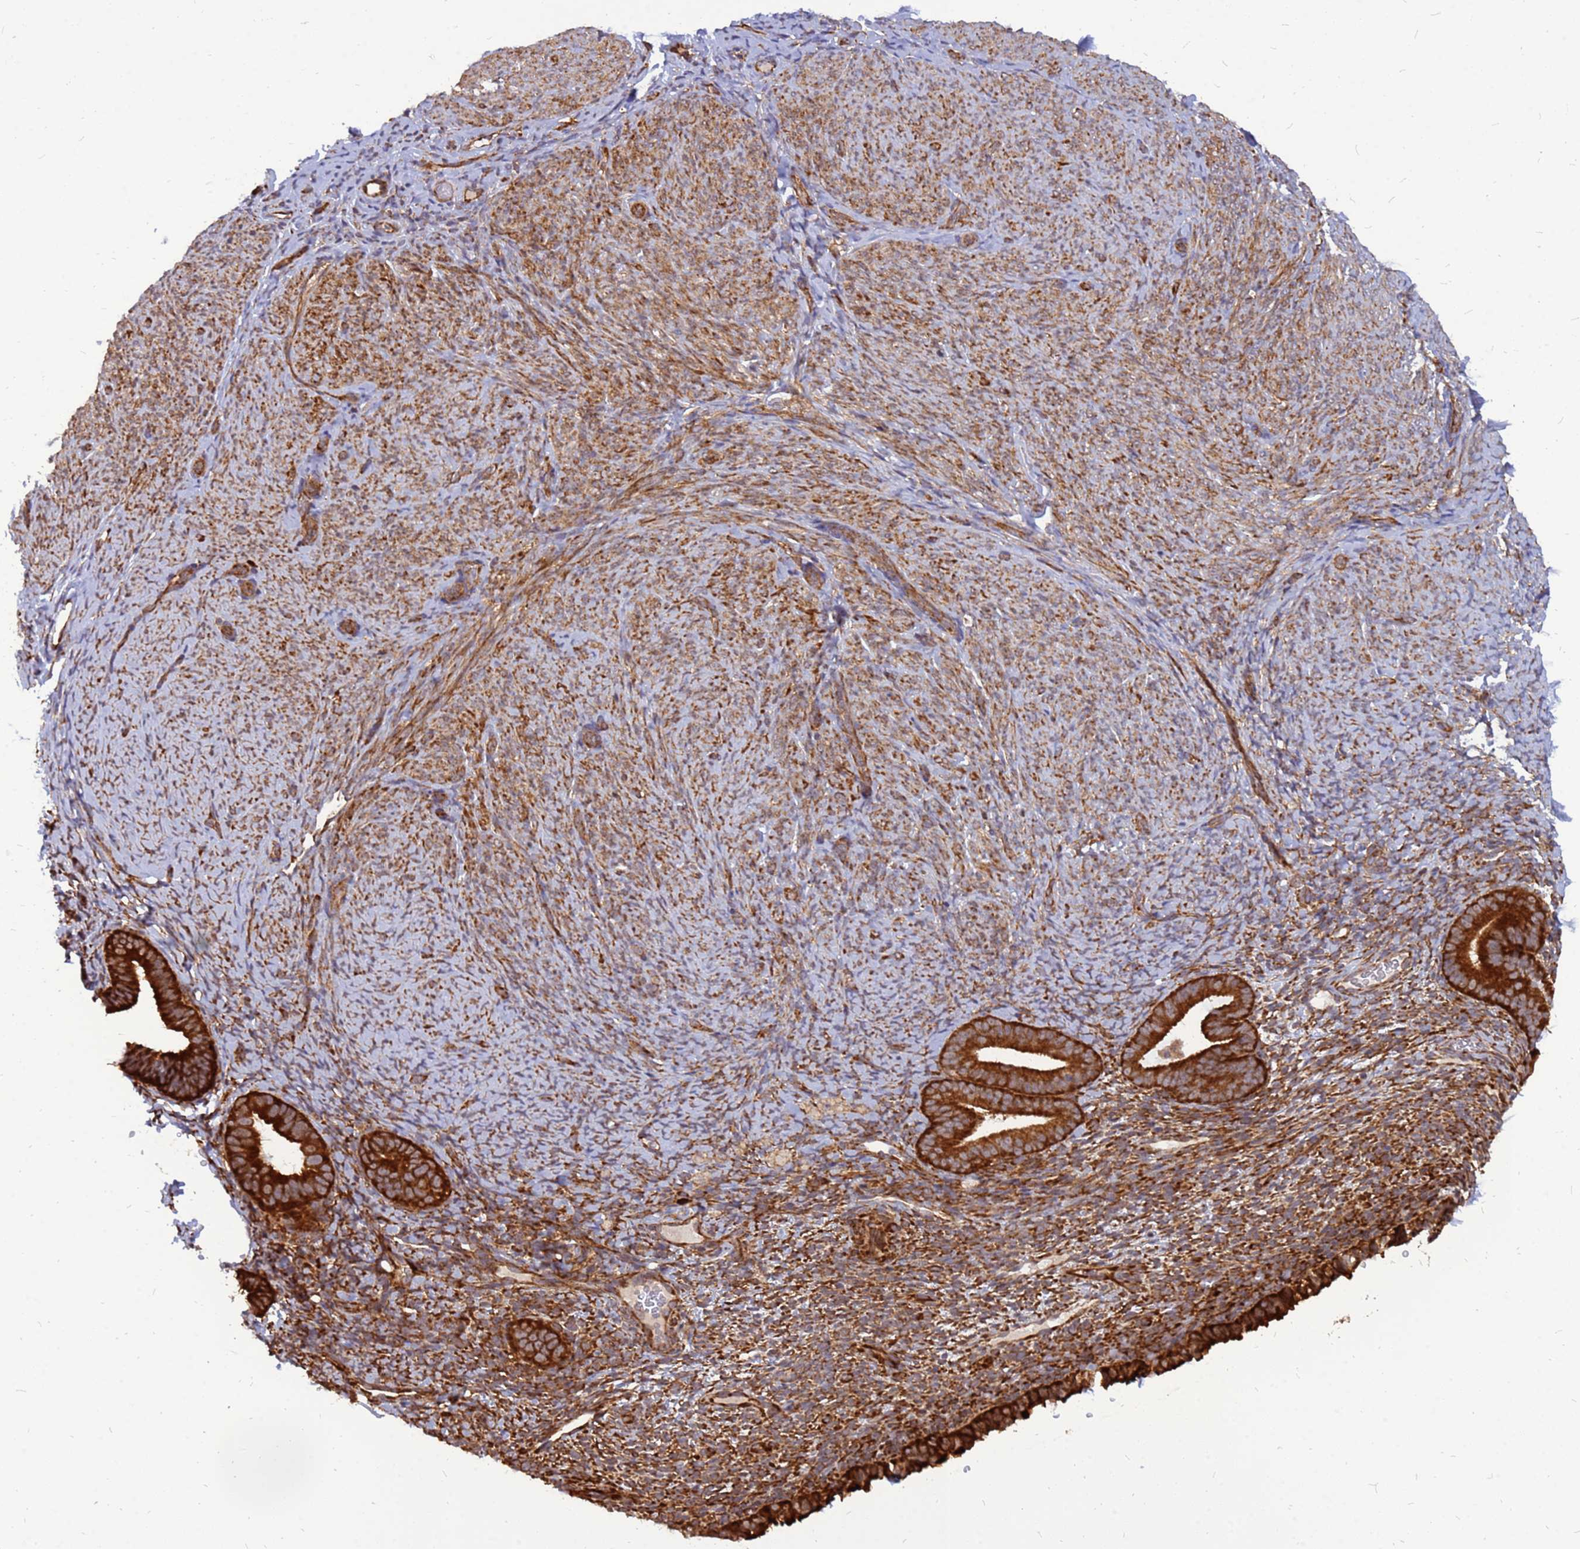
{"staining": {"intensity": "moderate", "quantity": "25%-75%", "location": "cytoplasmic/membranous"}, "tissue": "endometrium", "cell_type": "Cells in endometrial stroma", "image_type": "normal", "snomed": [{"axis": "morphology", "description": "Normal tissue, NOS"}, {"axis": "topography", "description": "Endometrium"}], "caption": "Immunohistochemistry of benign endometrium exhibits medium levels of moderate cytoplasmic/membranous staining in about 25%-75% of cells in endometrial stroma.", "gene": "RPL8", "patient": {"sex": "female", "age": 65}}